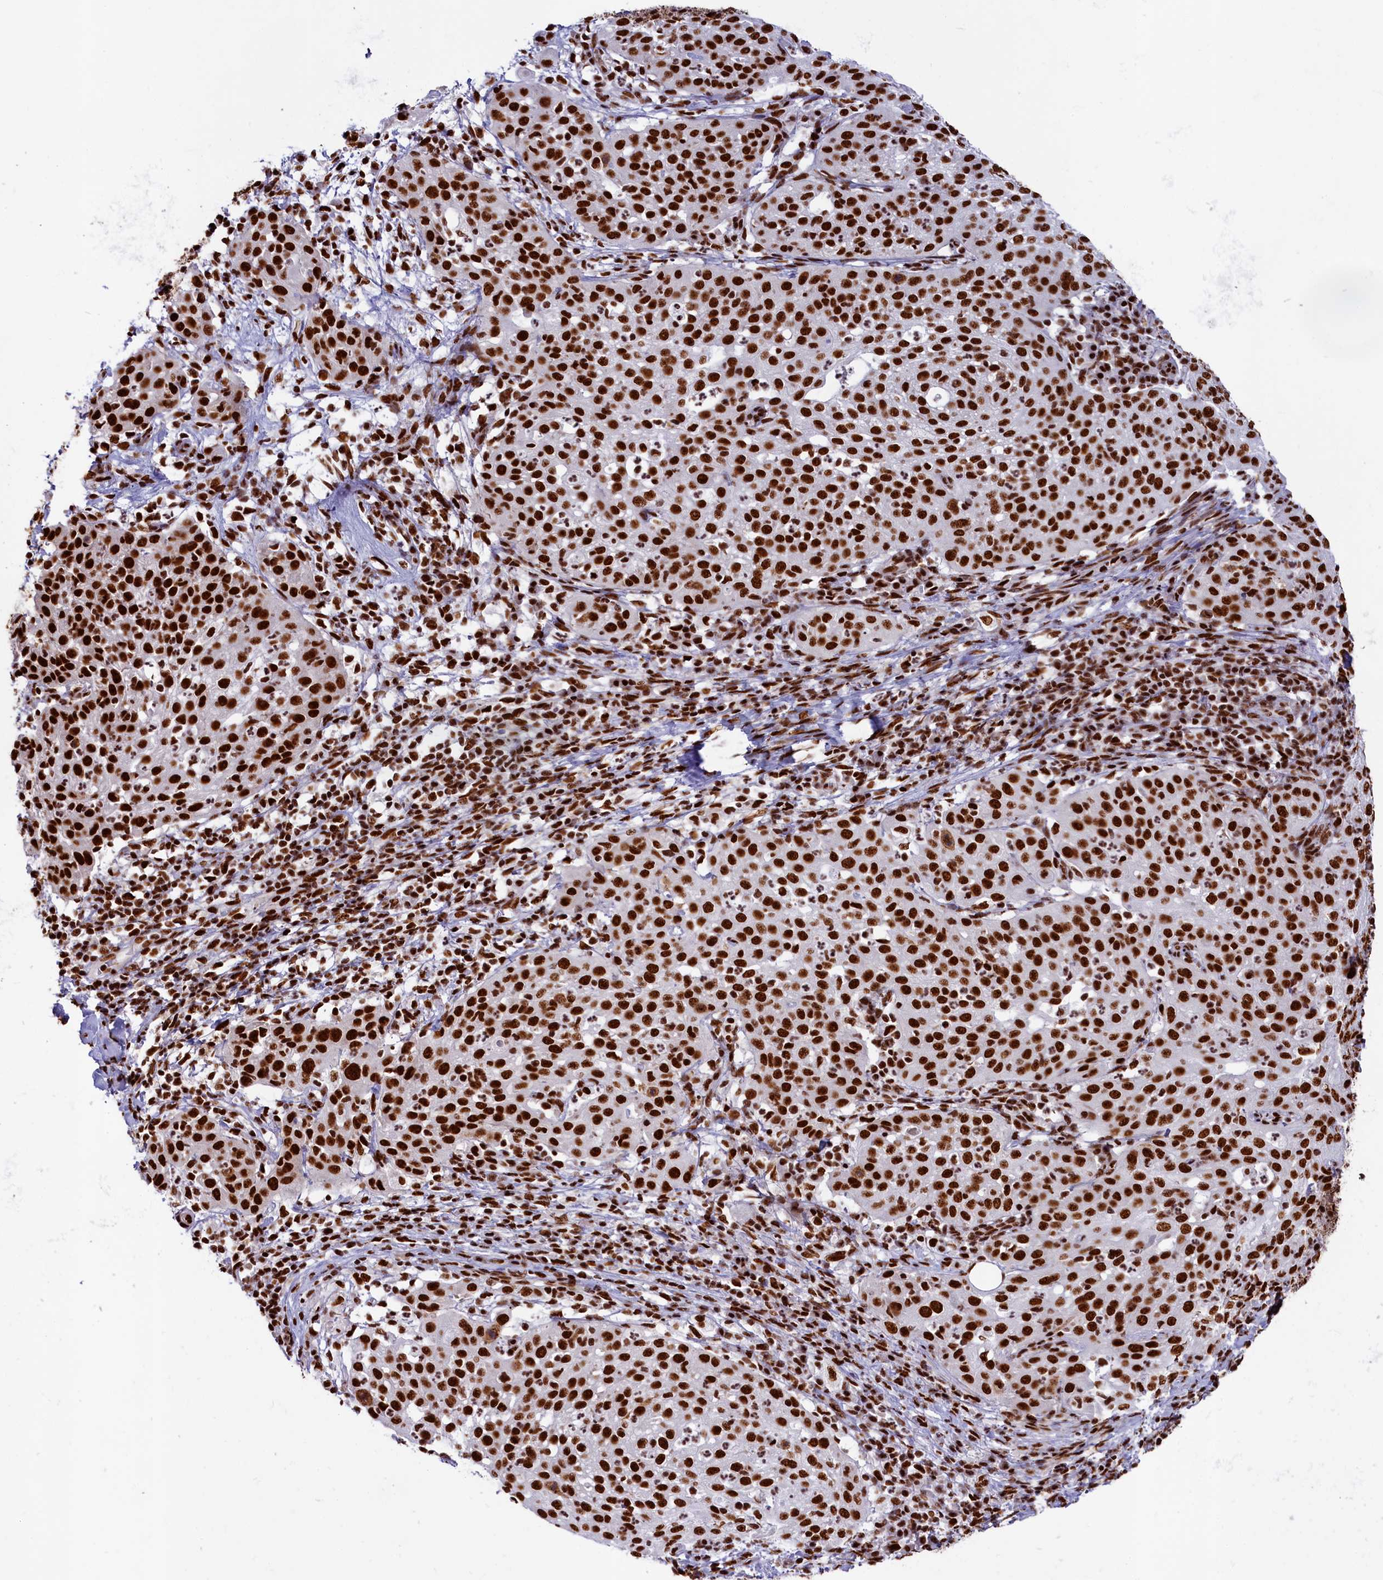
{"staining": {"intensity": "strong", "quantity": ">75%", "location": "nuclear"}, "tissue": "cervical cancer", "cell_type": "Tumor cells", "image_type": "cancer", "snomed": [{"axis": "morphology", "description": "Squamous cell carcinoma, NOS"}, {"axis": "topography", "description": "Cervix"}], "caption": "Strong nuclear expression for a protein is appreciated in about >75% of tumor cells of squamous cell carcinoma (cervical) using IHC.", "gene": "SNRNP70", "patient": {"sex": "female", "age": 57}}